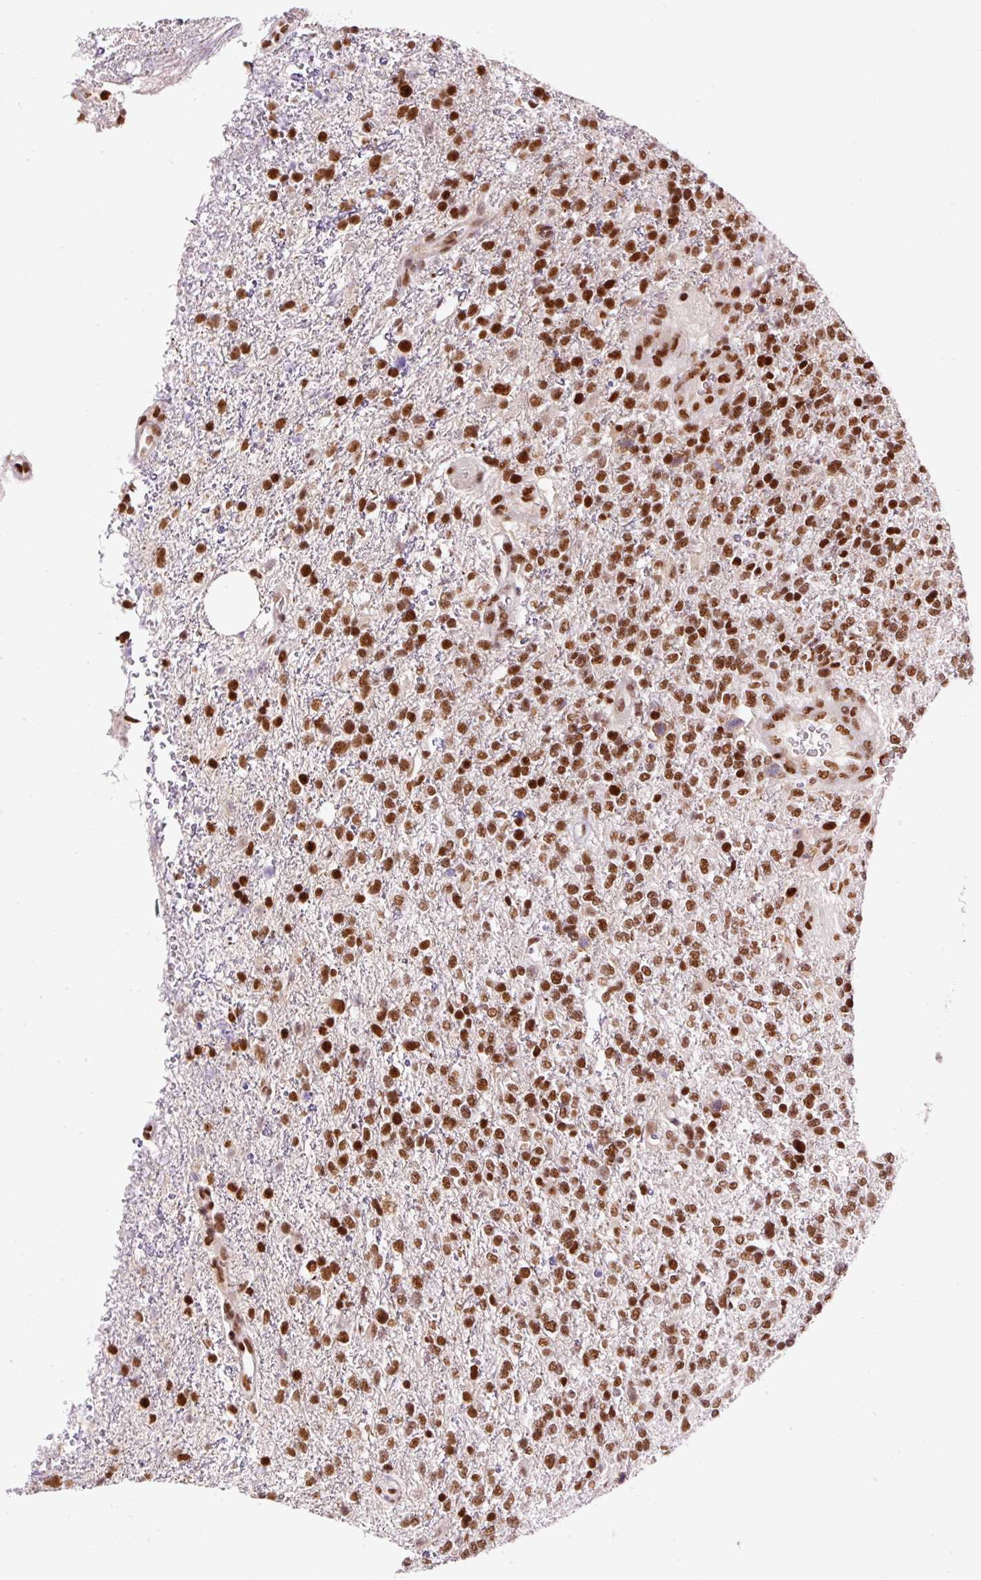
{"staining": {"intensity": "strong", "quantity": ">75%", "location": "nuclear"}, "tissue": "glioma", "cell_type": "Tumor cells", "image_type": "cancer", "snomed": [{"axis": "morphology", "description": "Glioma, malignant, High grade"}, {"axis": "topography", "description": "Brain"}], "caption": "Immunohistochemical staining of human glioma displays high levels of strong nuclear protein positivity in approximately >75% of tumor cells. (brown staining indicates protein expression, while blue staining denotes nuclei).", "gene": "HNRNPC", "patient": {"sex": "male", "age": 56}}